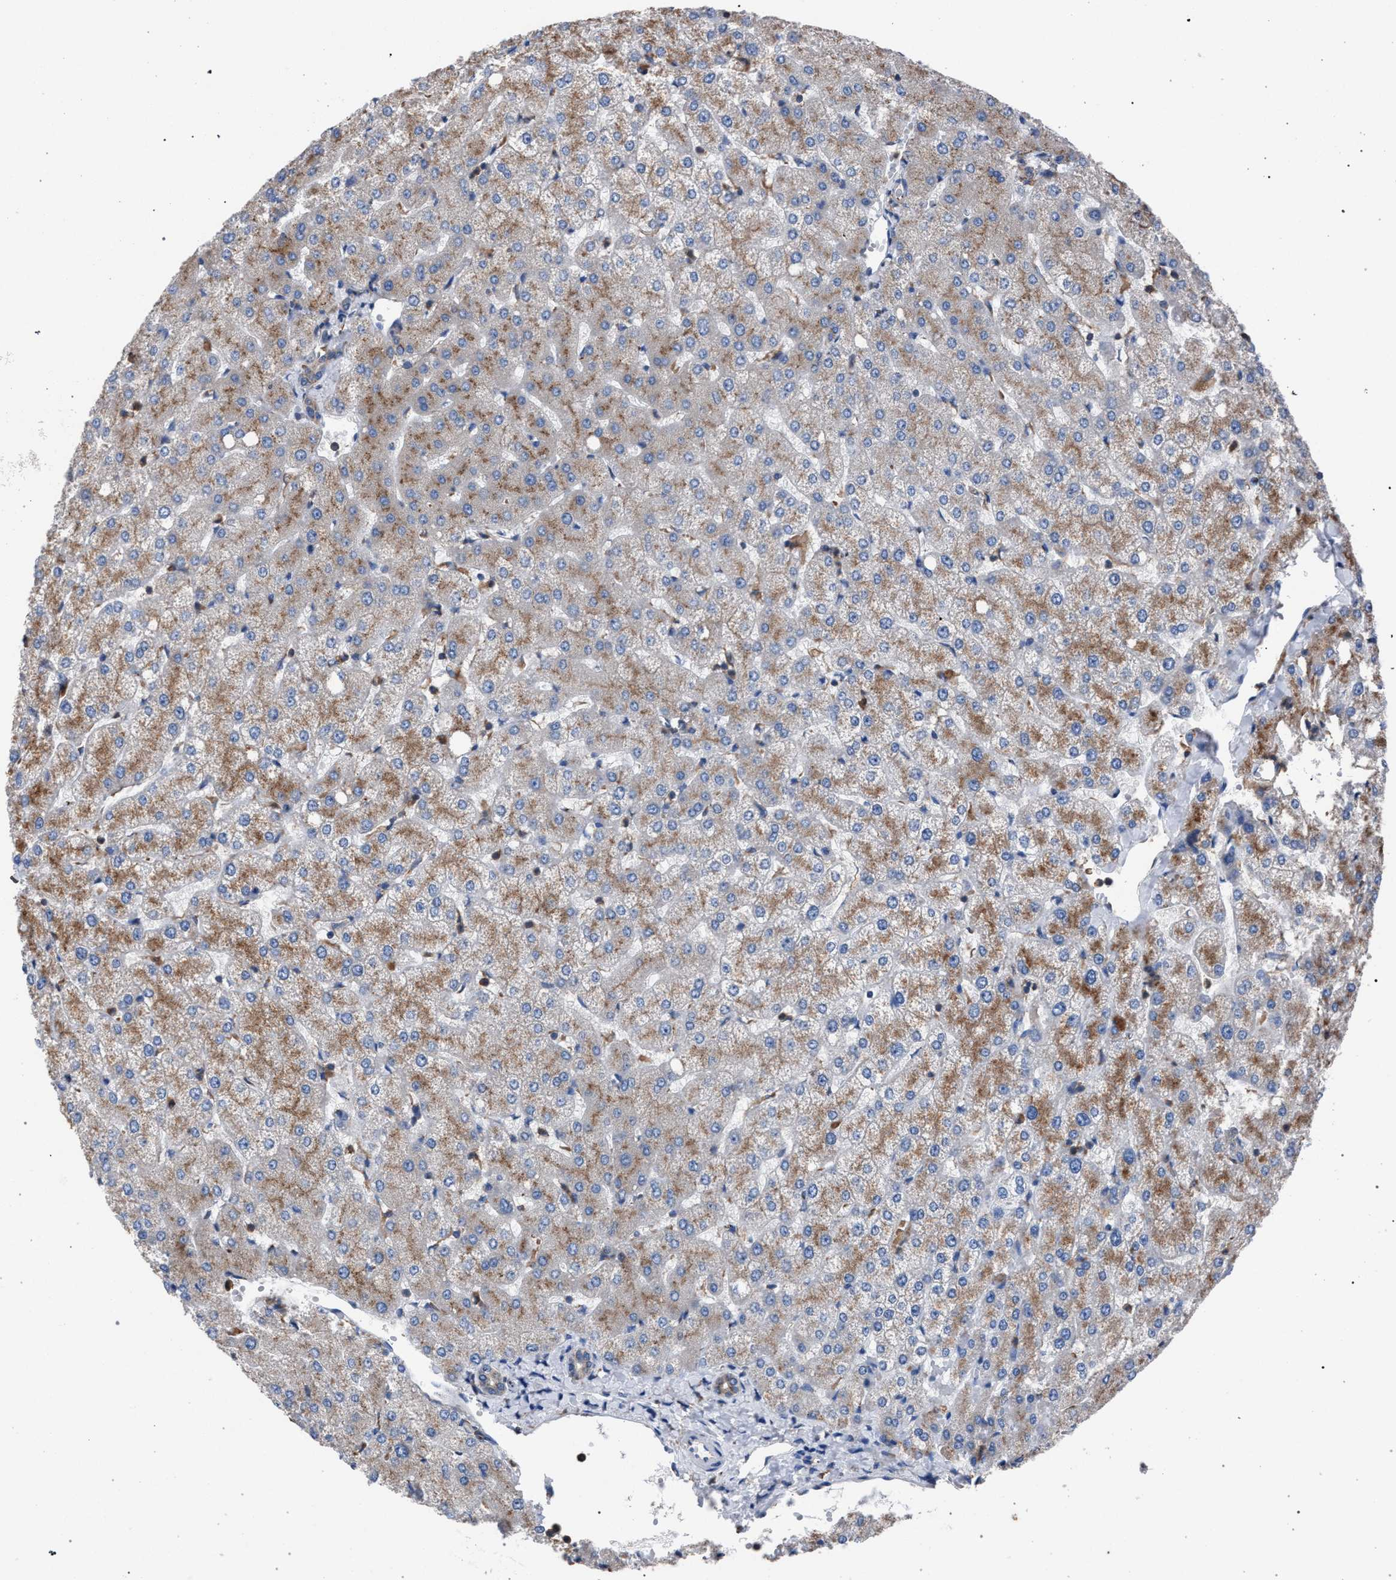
{"staining": {"intensity": "weak", "quantity": ">75%", "location": "cytoplasmic/membranous"}, "tissue": "liver", "cell_type": "Cholangiocytes", "image_type": "normal", "snomed": [{"axis": "morphology", "description": "Normal tissue, NOS"}, {"axis": "topography", "description": "Liver"}], "caption": "Protein analysis of normal liver shows weak cytoplasmic/membranous expression in about >75% of cholangiocytes.", "gene": "ATP6V0A1", "patient": {"sex": "female", "age": 54}}